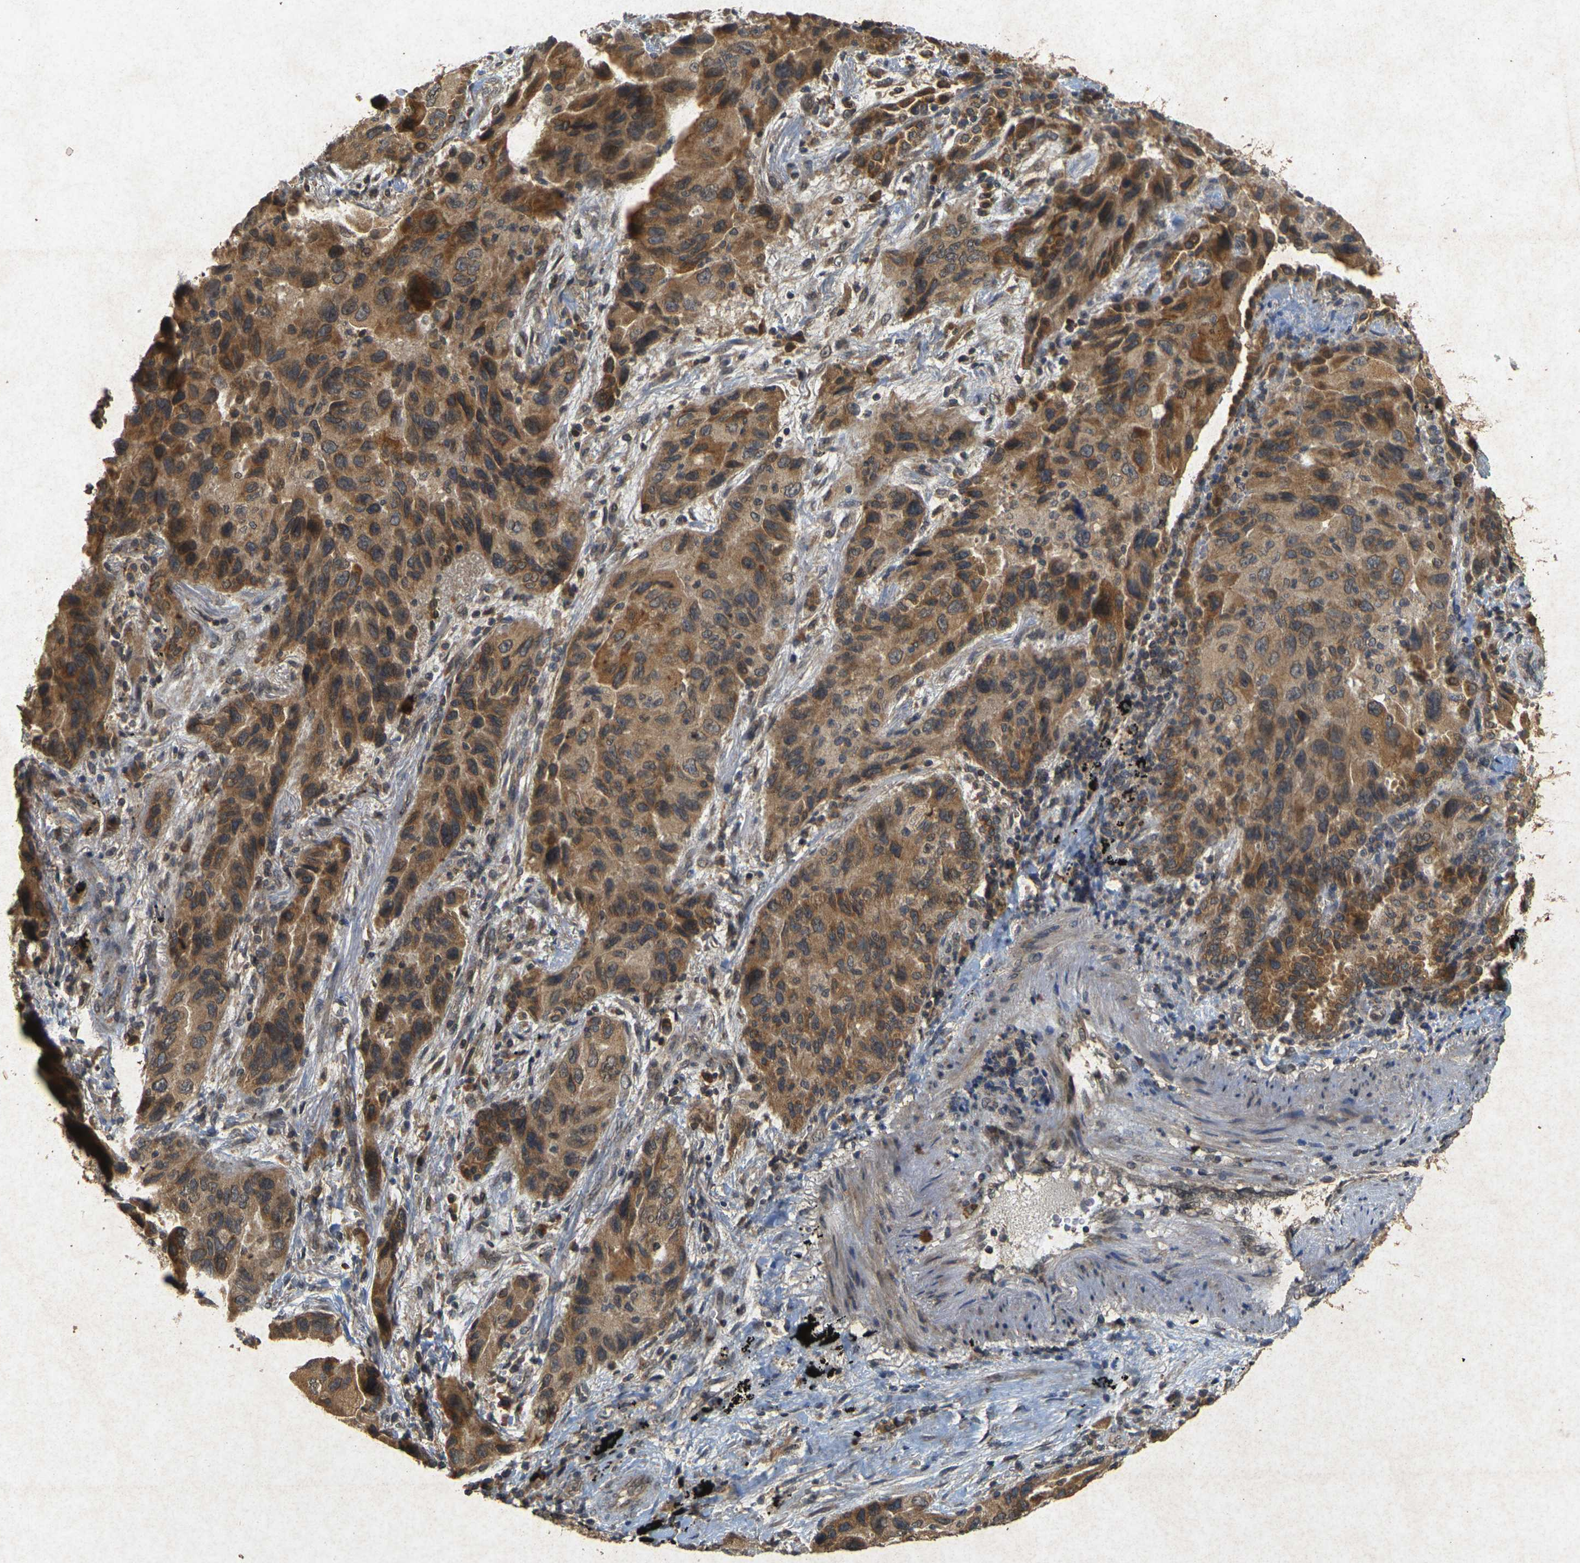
{"staining": {"intensity": "moderate", "quantity": ">75%", "location": "cytoplasmic/membranous"}, "tissue": "lung cancer", "cell_type": "Tumor cells", "image_type": "cancer", "snomed": [{"axis": "morphology", "description": "Adenocarcinoma, NOS"}, {"axis": "topography", "description": "Lung"}], "caption": "Human lung cancer stained with a protein marker reveals moderate staining in tumor cells.", "gene": "ERN1", "patient": {"sex": "female", "age": 65}}